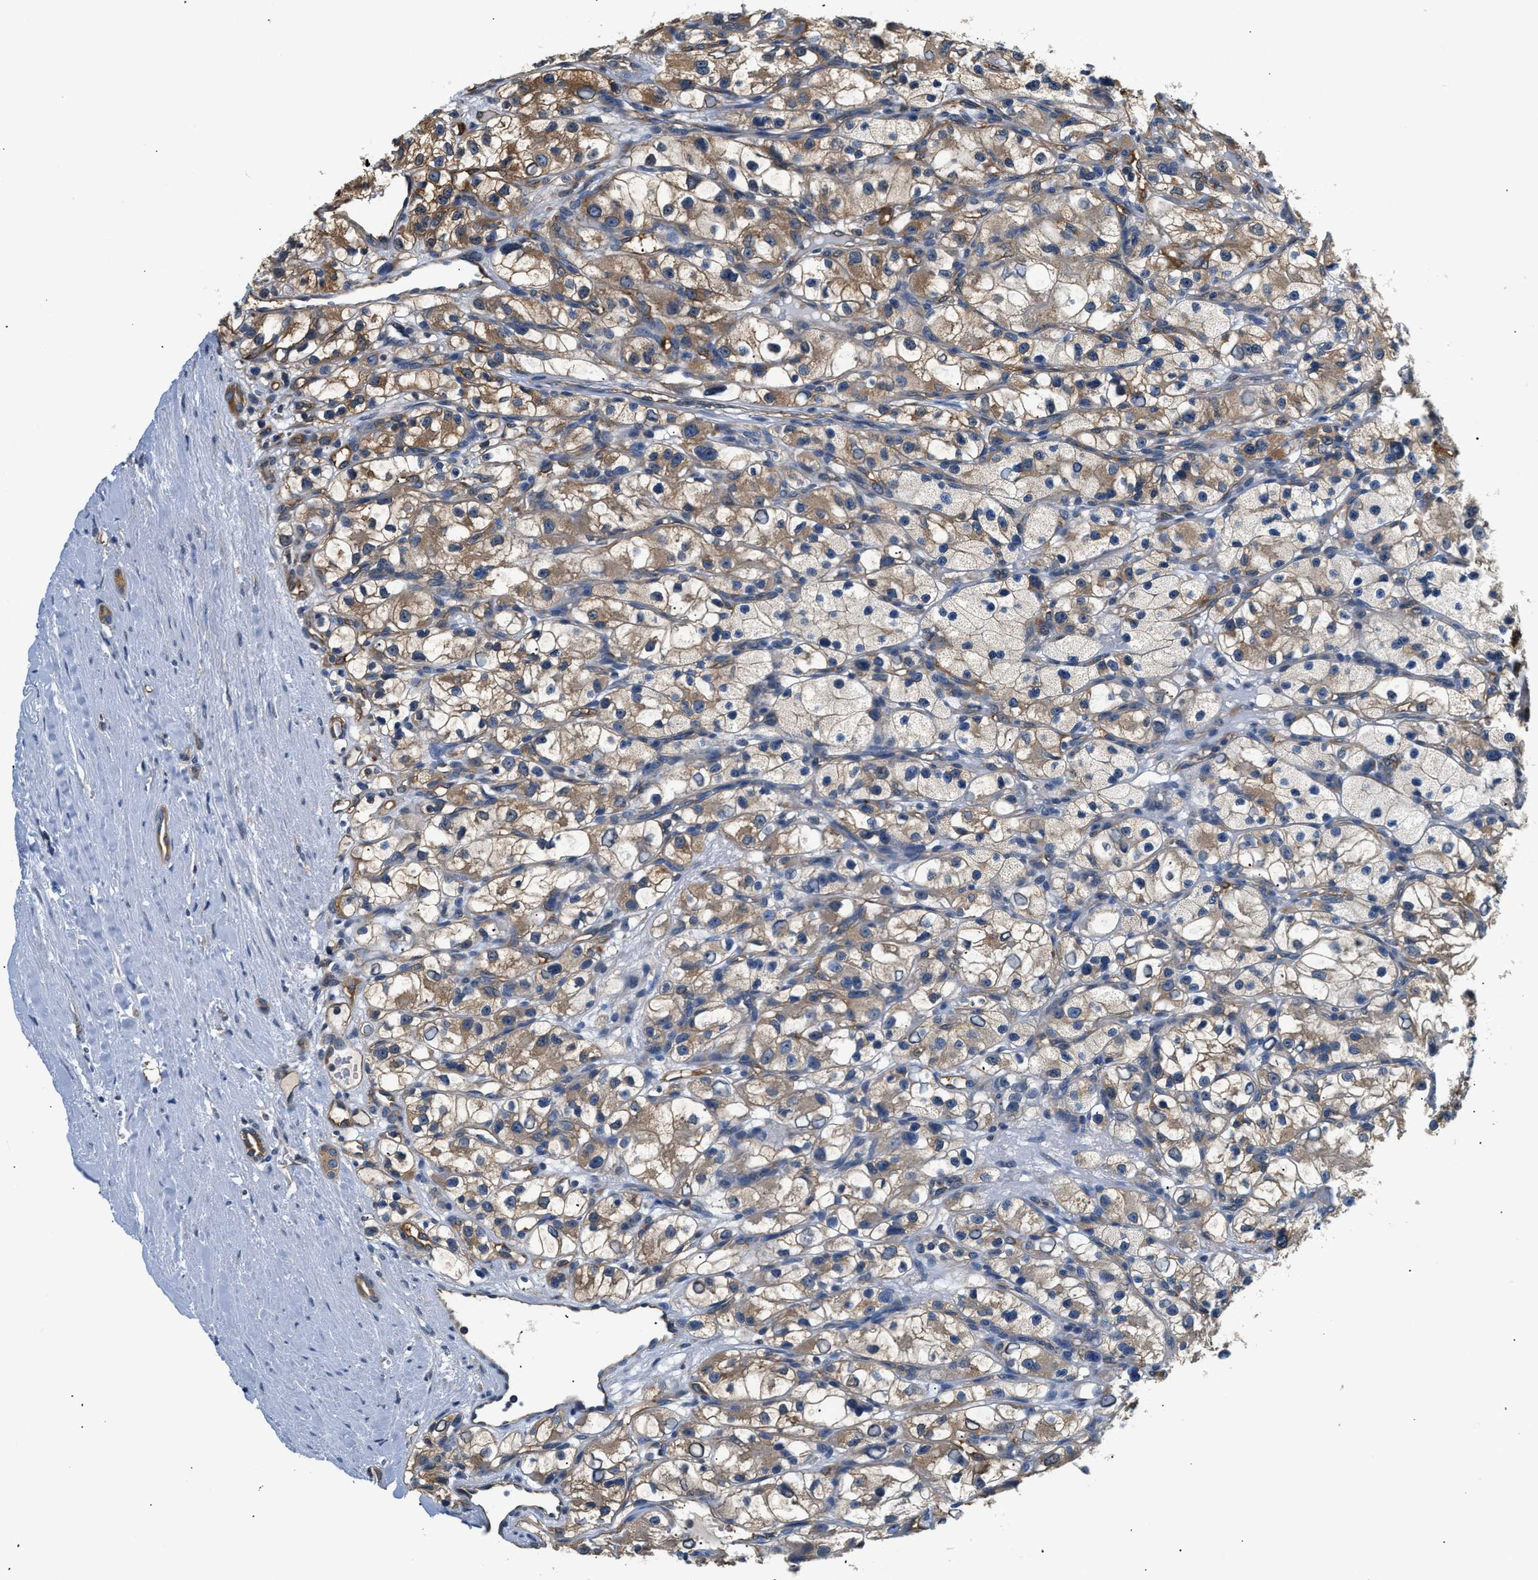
{"staining": {"intensity": "moderate", "quantity": ">75%", "location": "cytoplasmic/membranous"}, "tissue": "renal cancer", "cell_type": "Tumor cells", "image_type": "cancer", "snomed": [{"axis": "morphology", "description": "Adenocarcinoma, NOS"}, {"axis": "topography", "description": "Kidney"}], "caption": "Renal adenocarcinoma stained for a protein (brown) displays moderate cytoplasmic/membranous positive expression in approximately >75% of tumor cells.", "gene": "PPP2R1B", "patient": {"sex": "female", "age": 57}}